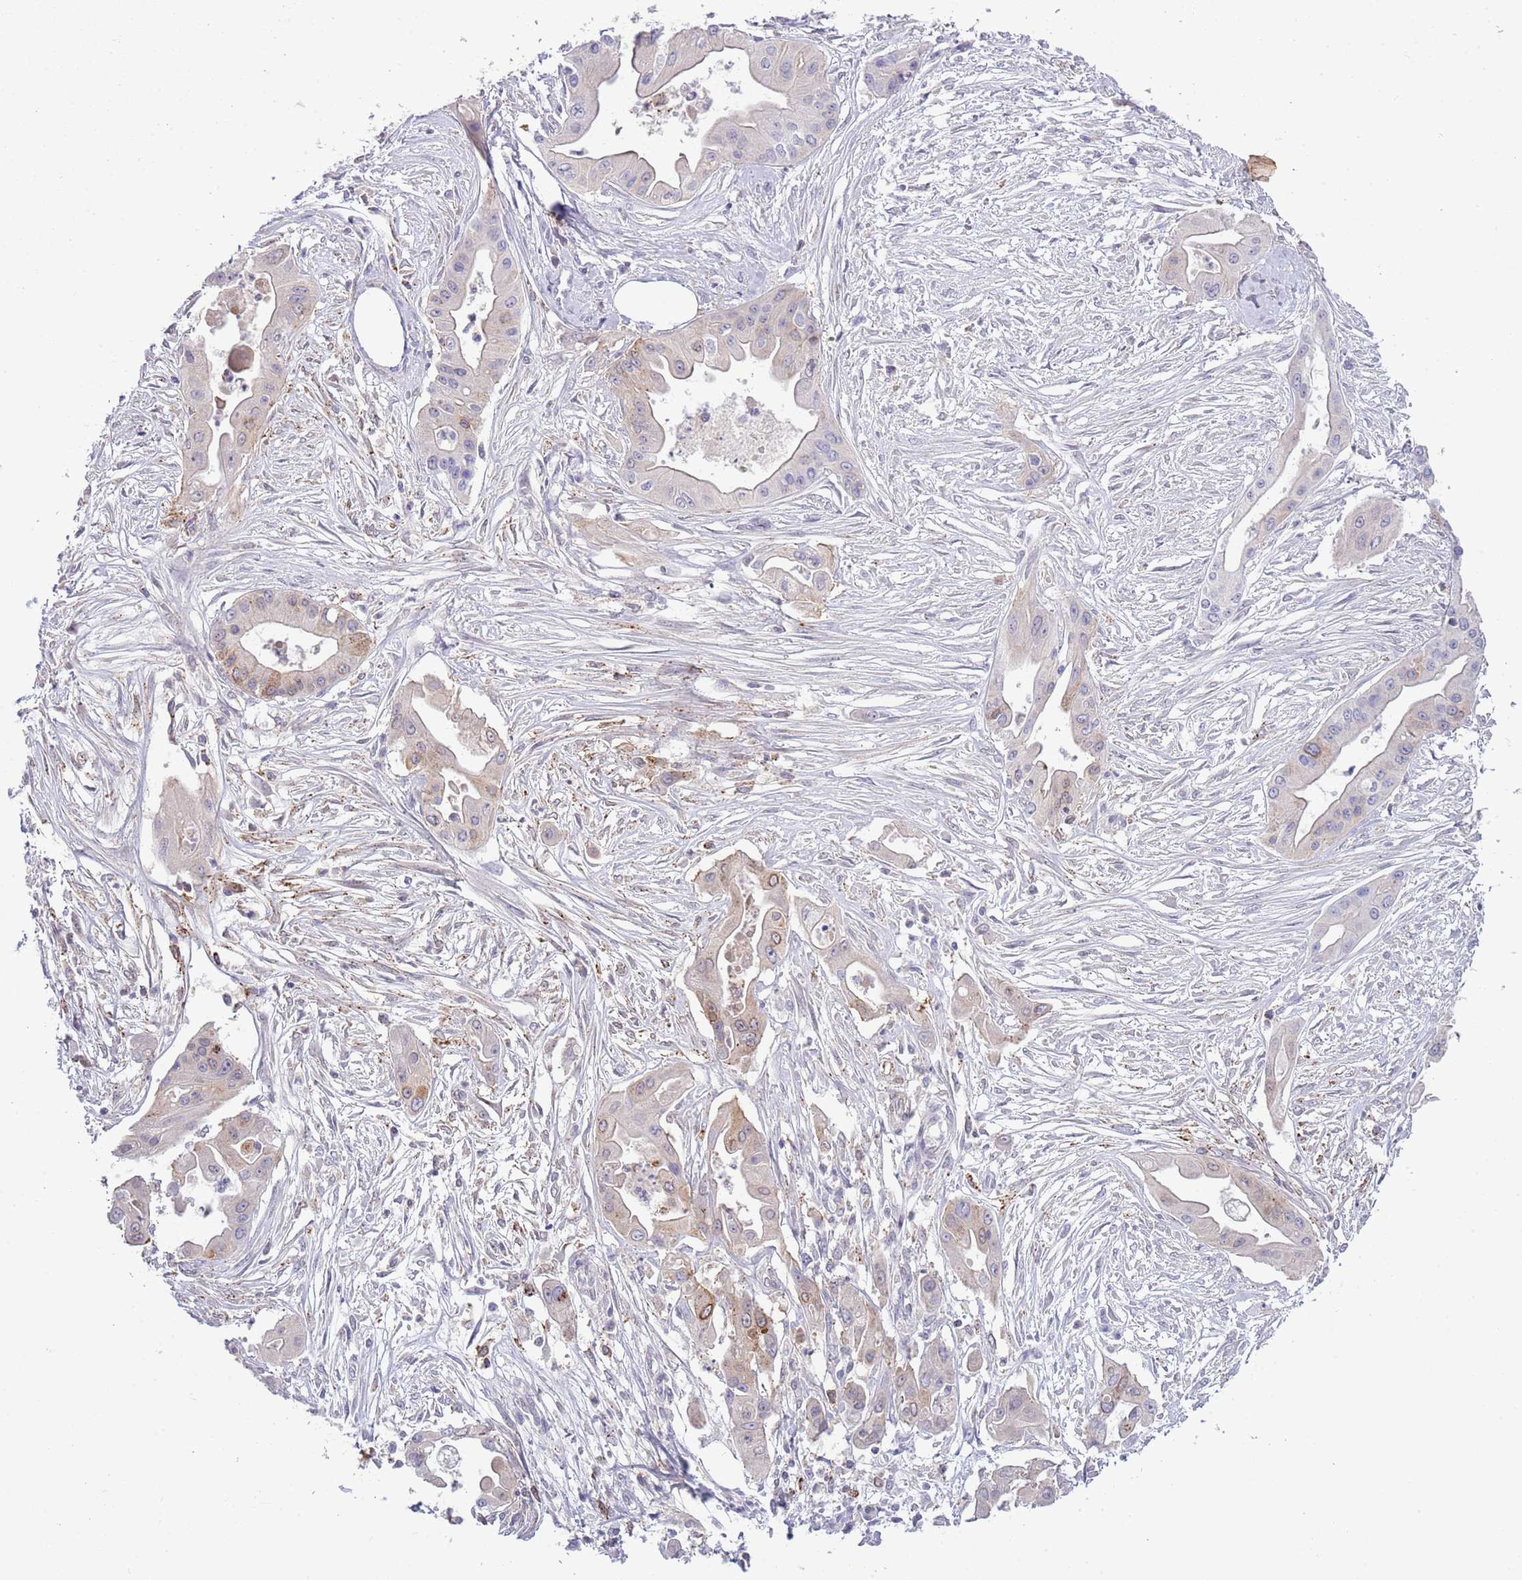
{"staining": {"intensity": "weak", "quantity": "<25%", "location": "cytoplasmic/membranous"}, "tissue": "ovarian cancer", "cell_type": "Tumor cells", "image_type": "cancer", "snomed": [{"axis": "morphology", "description": "Cystadenocarcinoma, mucinous, NOS"}, {"axis": "topography", "description": "Ovary"}], "caption": "Ovarian mucinous cystadenocarcinoma was stained to show a protein in brown. There is no significant positivity in tumor cells.", "gene": "ABHD17A", "patient": {"sex": "female", "age": 70}}